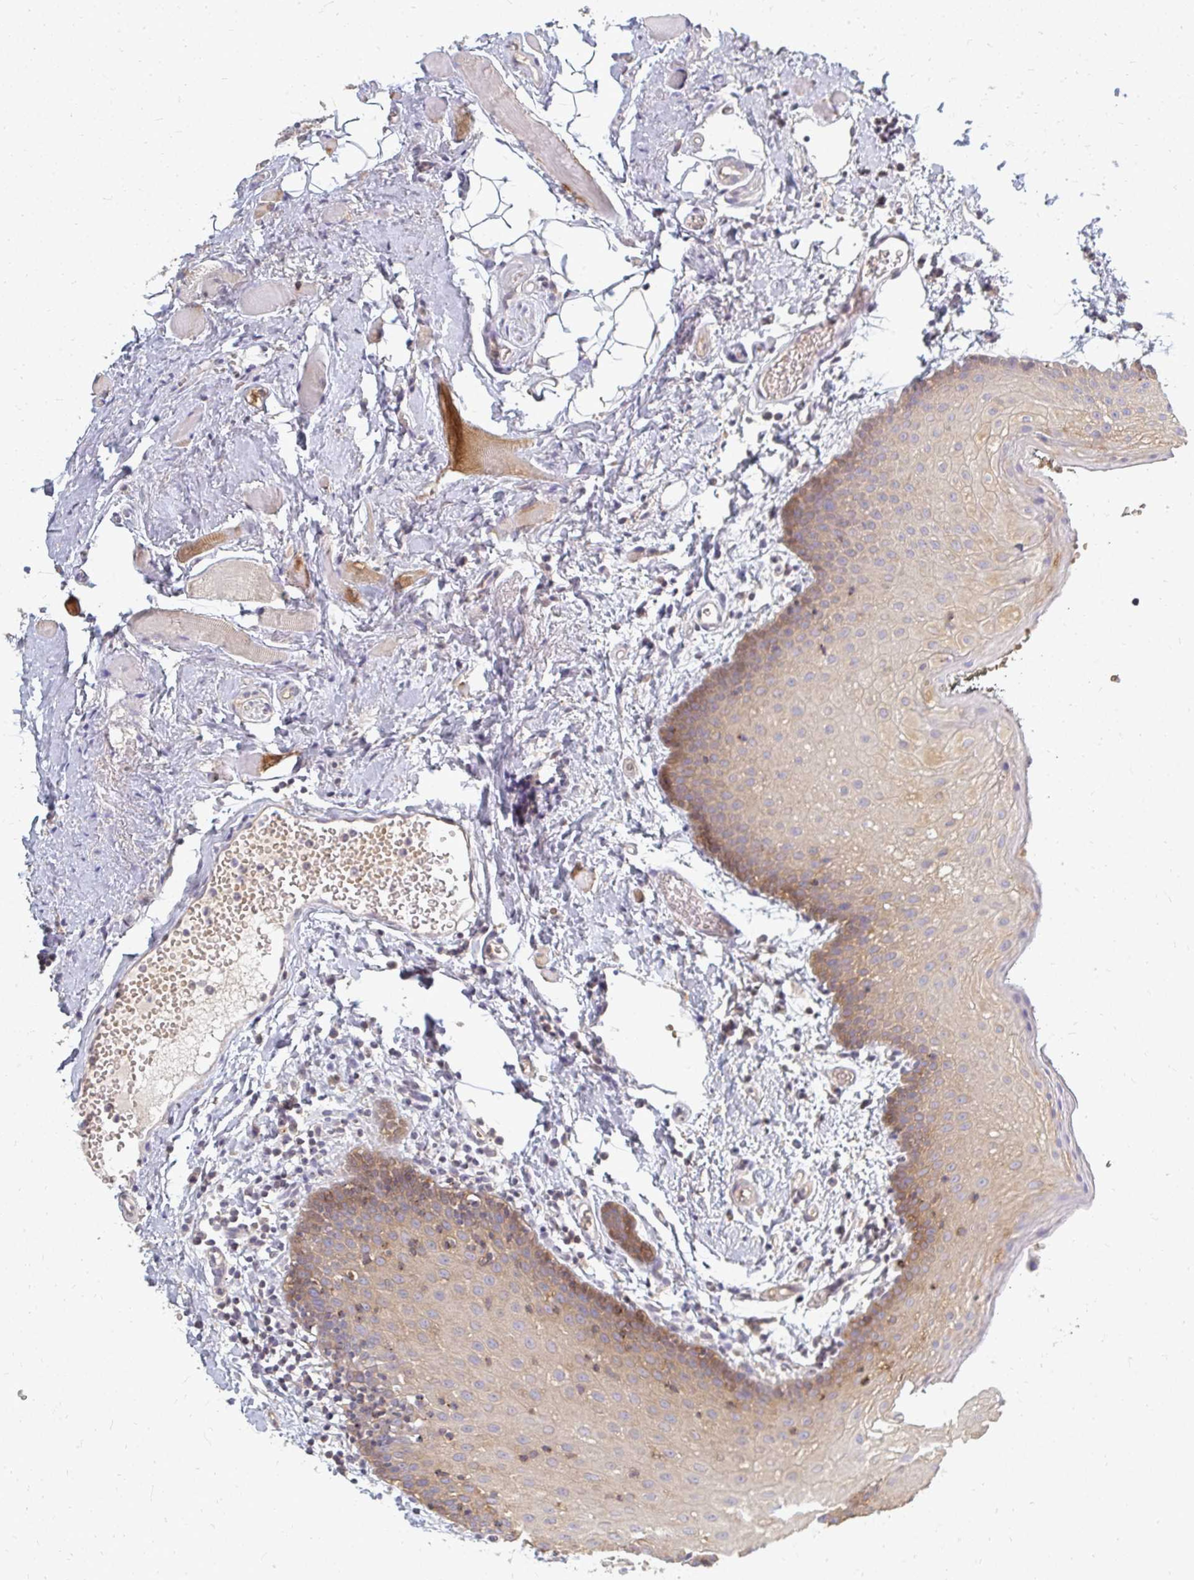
{"staining": {"intensity": "moderate", "quantity": "25%-75%", "location": "cytoplasmic/membranous"}, "tissue": "oral mucosa", "cell_type": "Squamous epithelial cells", "image_type": "normal", "snomed": [{"axis": "morphology", "description": "Normal tissue, NOS"}, {"axis": "morphology", "description": "Squamous cell carcinoma, NOS"}, {"axis": "topography", "description": "Oral tissue"}, {"axis": "topography", "description": "Head-Neck"}], "caption": "A high-resolution photomicrograph shows immunohistochemistry staining of normal oral mucosa, which exhibits moderate cytoplasmic/membranous expression in about 25%-75% of squamous epithelial cells. The protein is shown in brown color, while the nuclei are stained blue.", "gene": "ZNF285", "patient": {"sex": "male", "age": 58}}